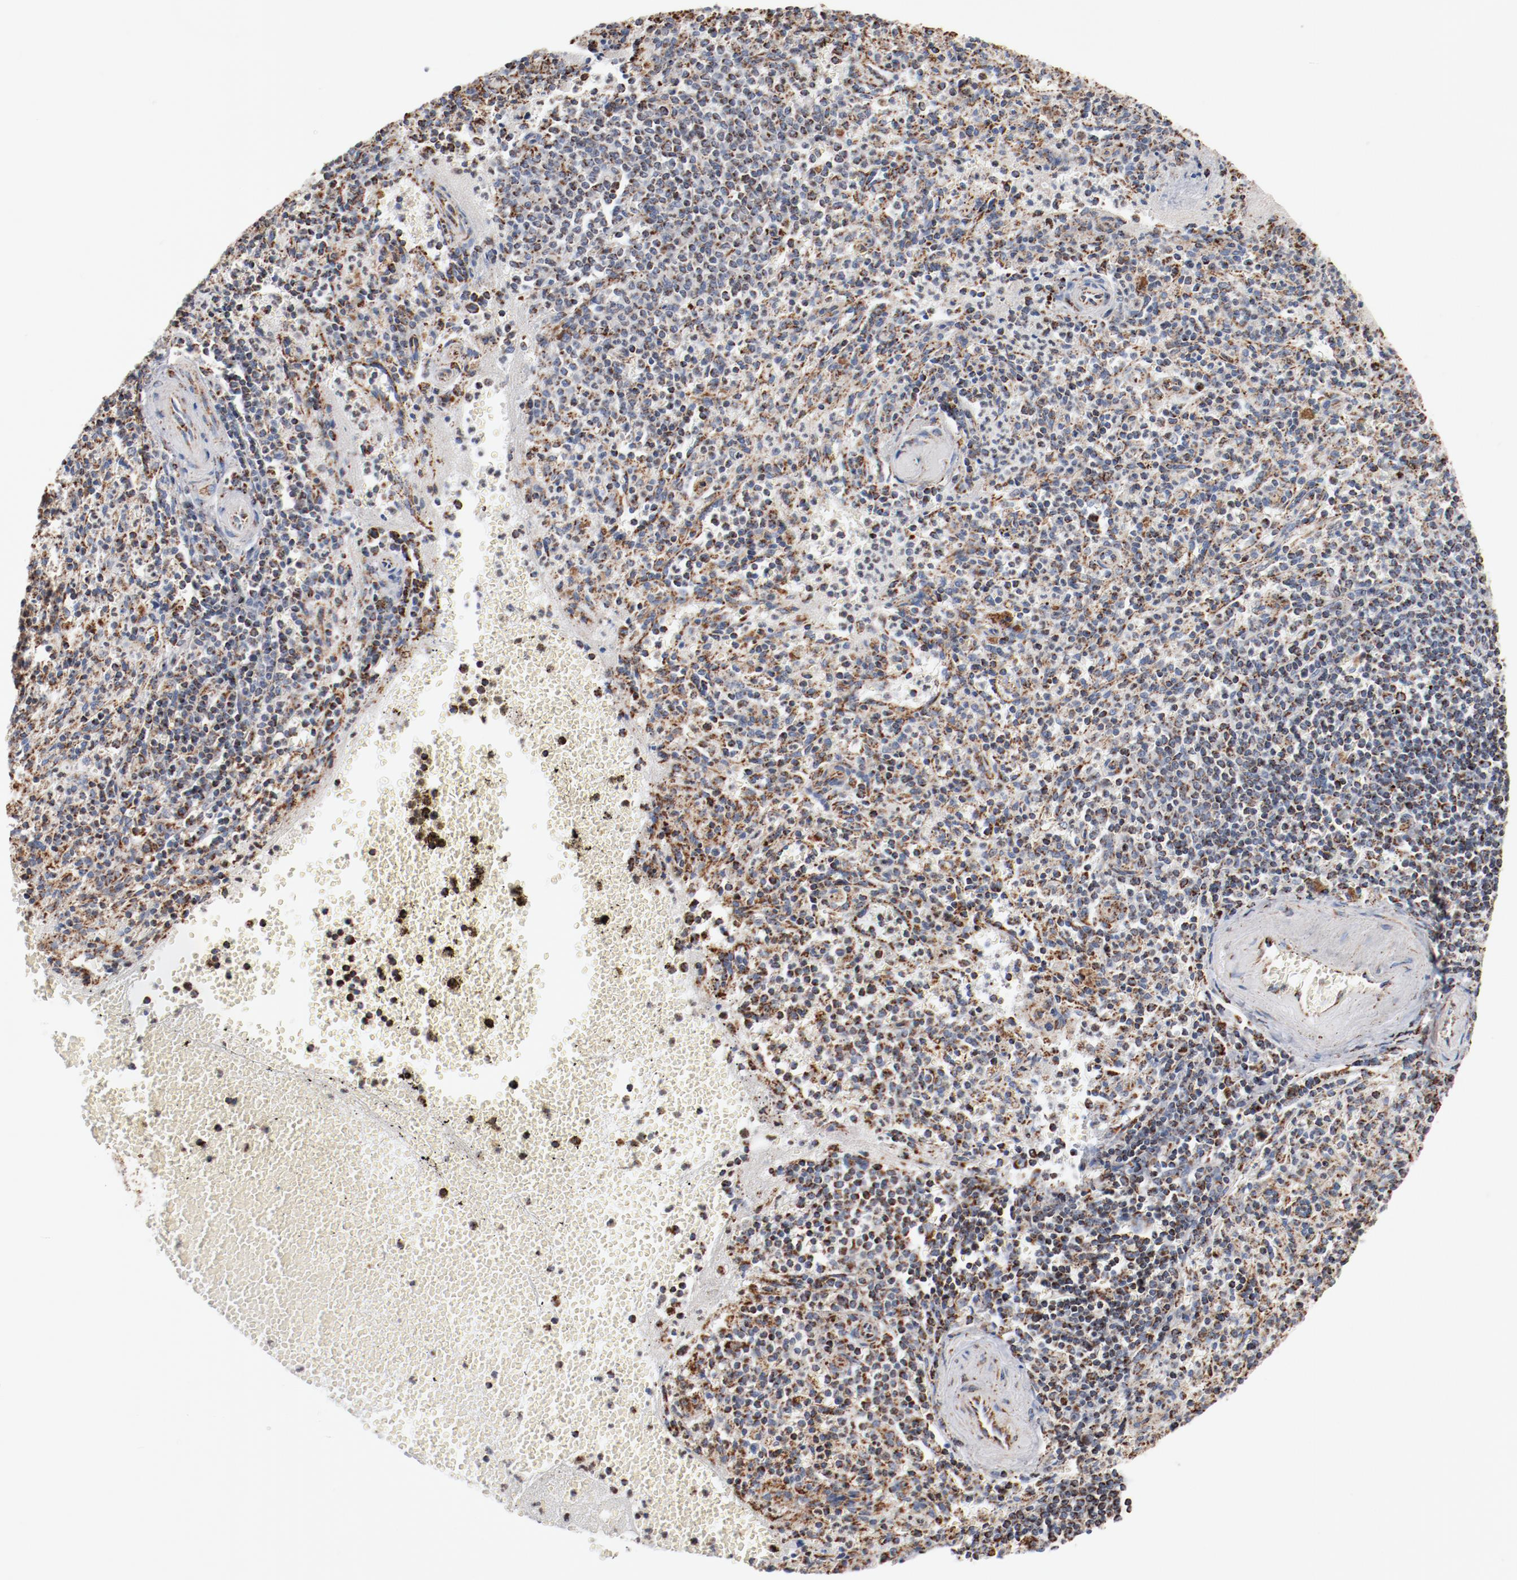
{"staining": {"intensity": "moderate", "quantity": "25%-75%", "location": "cytoplasmic/membranous"}, "tissue": "spleen", "cell_type": "Cells in red pulp", "image_type": "normal", "snomed": [{"axis": "morphology", "description": "Normal tissue, NOS"}, {"axis": "topography", "description": "Spleen"}], "caption": "Cells in red pulp exhibit medium levels of moderate cytoplasmic/membranous expression in about 25%-75% of cells in normal human spleen. (DAB = brown stain, brightfield microscopy at high magnification).", "gene": "NDUFS4", "patient": {"sex": "male", "age": 72}}